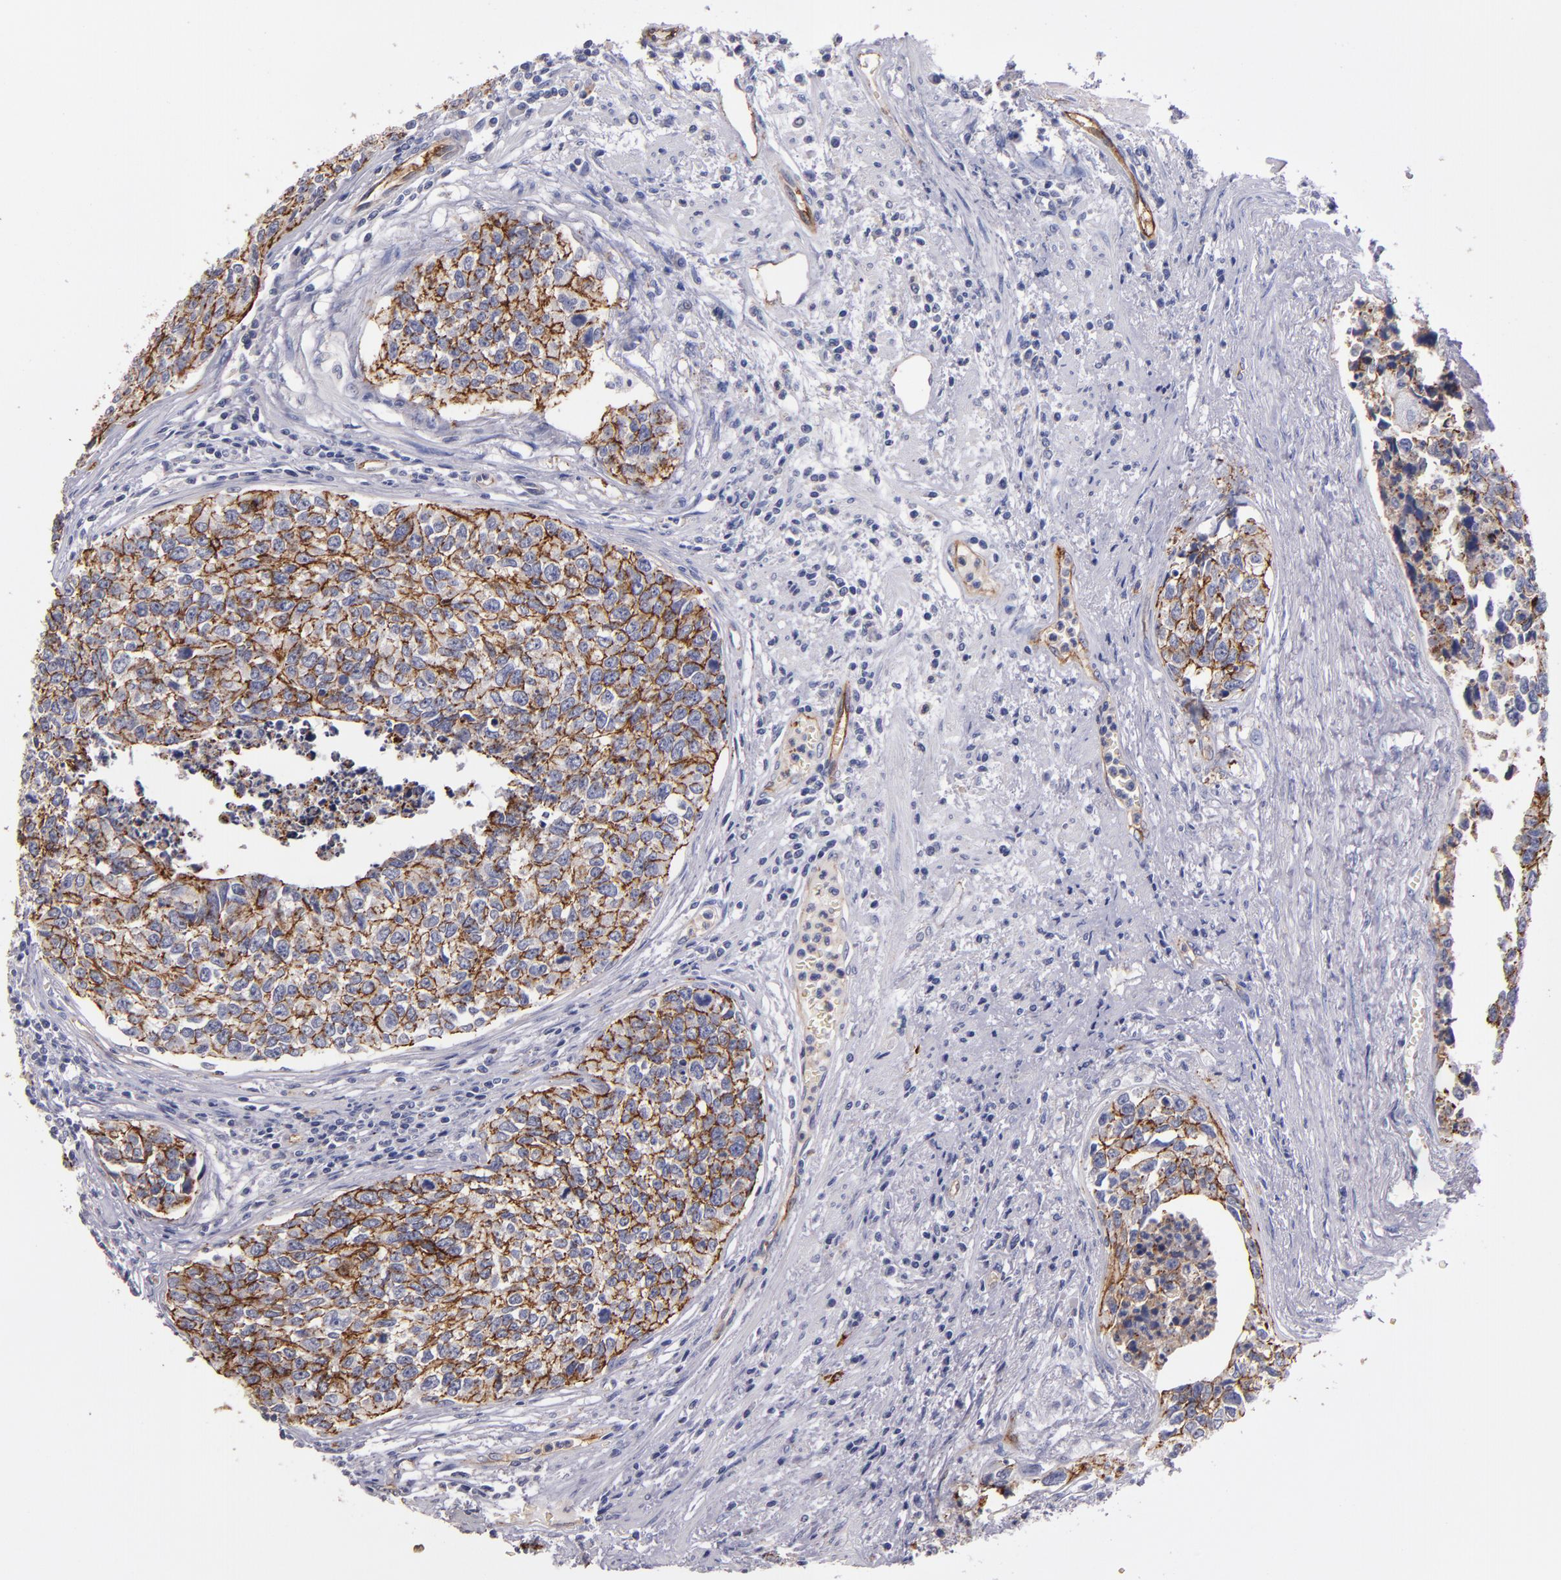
{"staining": {"intensity": "moderate", "quantity": ">75%", "location": "cytoplasmic/membranous"}, "tissue": "urothelial cancer", "cell_type": "Tumor cells", "image_type": "cancer", "snomed": [{"axis": "morphology", "description": "Urothelial carcinoma, High grade"}, {"axis": "topography", "description": "Urinary bladder"}], "caption": "This micrograph exhibits immunohistochemistry (IHC) staining of urothelial cancer, with medium moderate cytoplasmic/membranous staining in approximately >75% of tumor cells.", "gene": "CLDN5", "patient": {"sex": "male", "age": 81}}